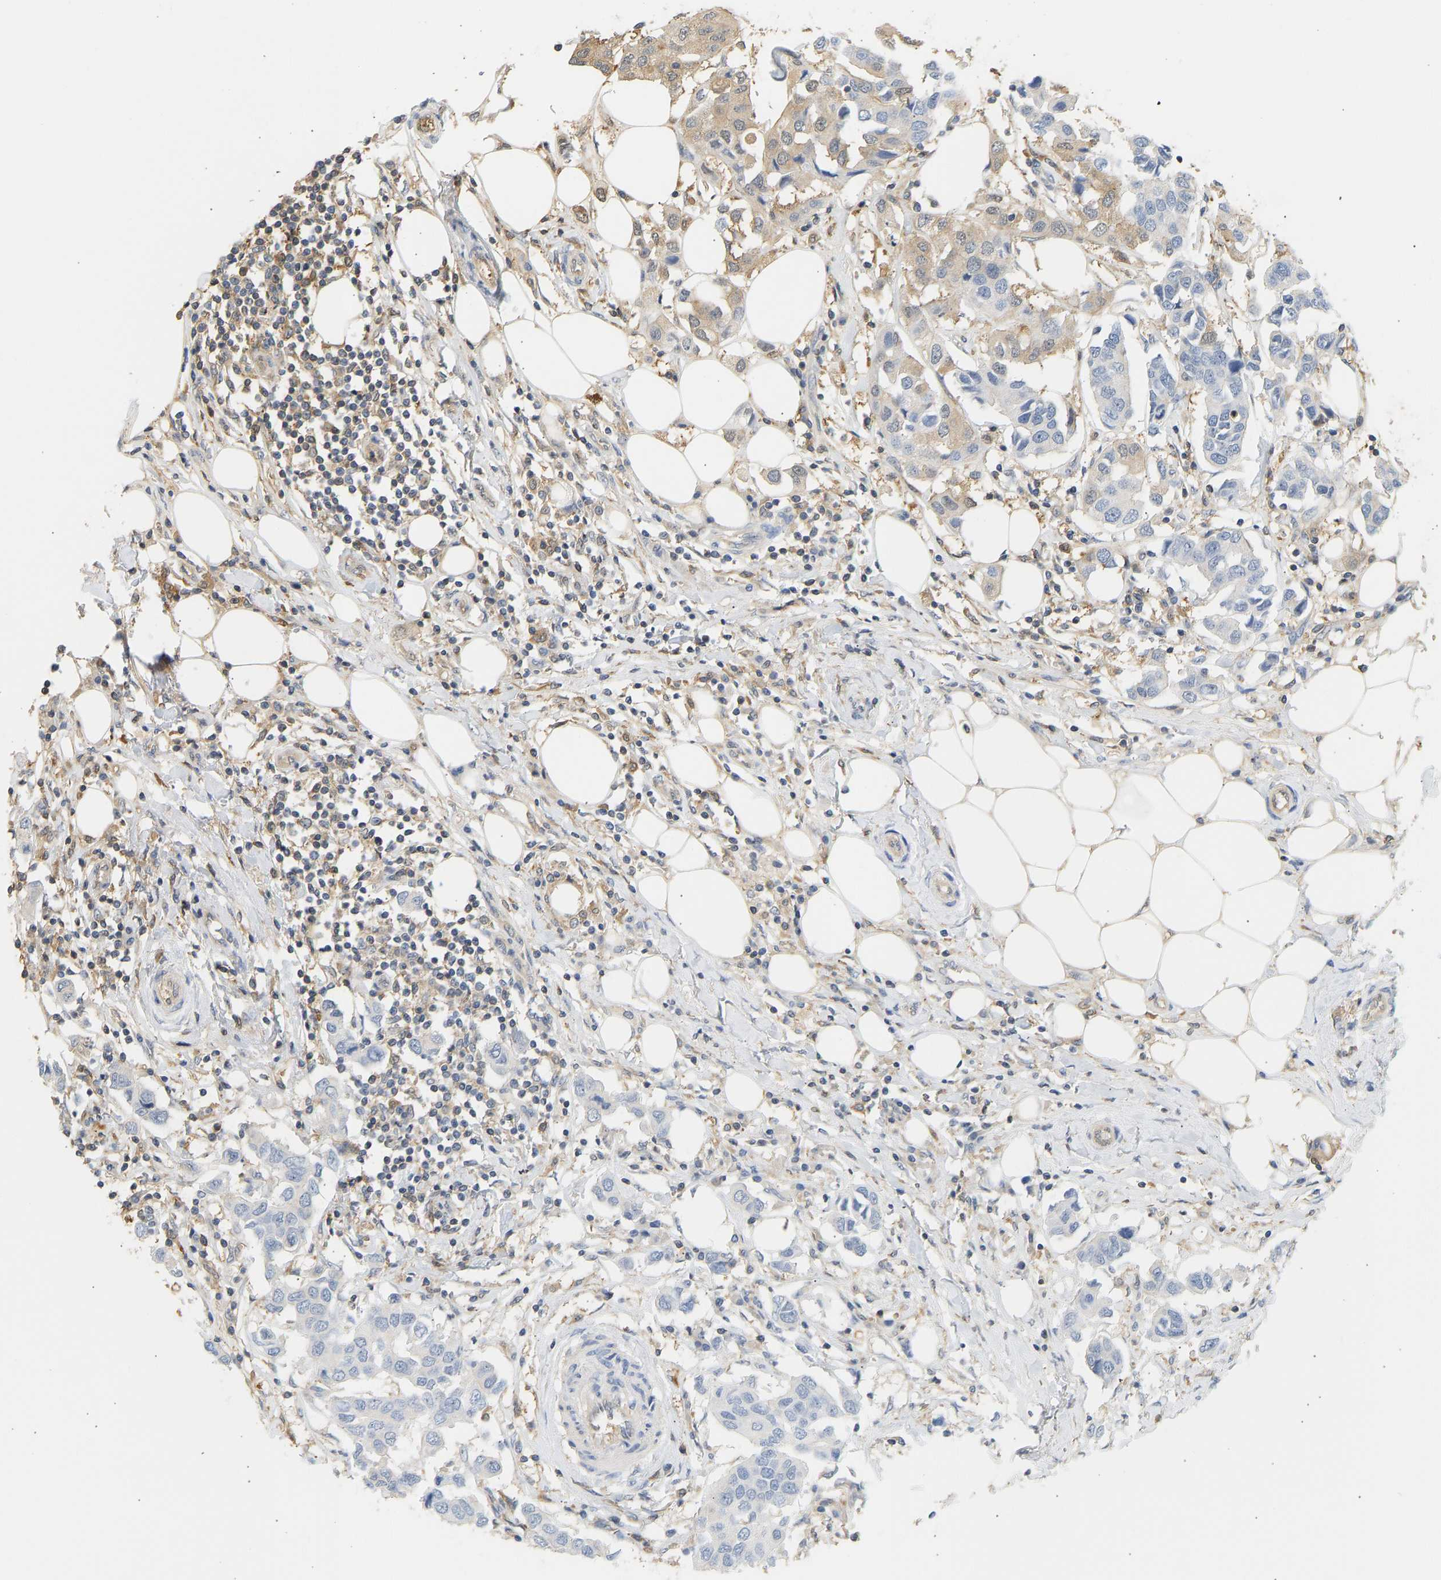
{"staining": {"intensity": "weak", "quantity": "<25%", "location": "cytoplasmic/membranous"}, "tissue": "breast cancer", "cell_type": "Tumor cells", "image_type": "cancer", "snomed": [{"axis": "morphology", "description": "Duct carcinoma"}, {"axis": "topography", "description": "Breast"}], "caption": "High magnification brightfield microscopy of breast cancer (intraductal carcinoma) stained with DAB (brown) and counterstained with hematoxylin (blue): tumor cells show no significant expression.", "gene": "ENO1", "patient": {"sex": "female", "age": 80}}